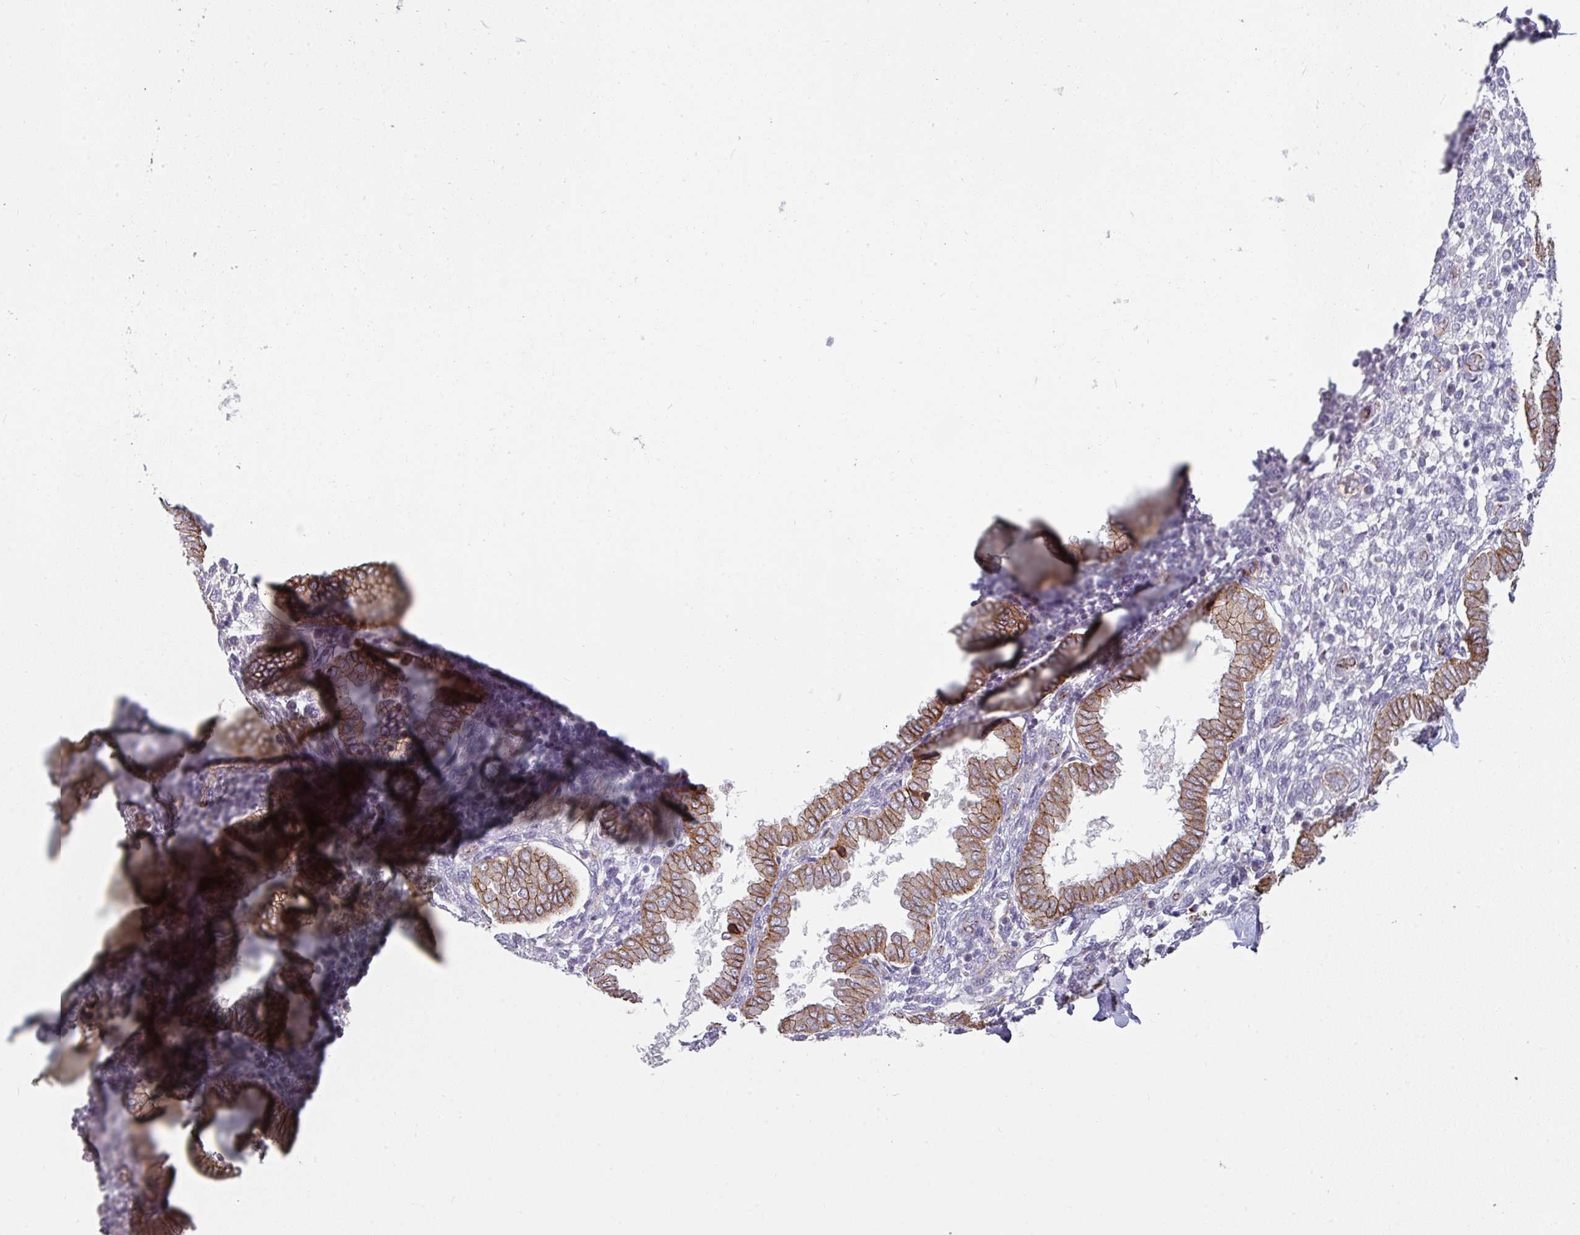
{"staining": {"intensity": "weak", "quantity": "25%-75%", "location": "cytoplasmic/membranous"}, "tissue": "endometrium", "cell_type": "Cells in endometrial stroma", "image_type": "normal", "snomed": [{"axis": "morphology", "description": "Normal tissue, NOS"}, {"axis": "topography", "description": "Endometrium"}], "caption": "High-power microscopy captured an immunohistochemistry photomicrograph of benign endometrium, revealing weak cytoplasmic/membranous positivity in about 25%-75% of cells in endometrial stroma.", "gene": "JUP", "patient": {"sex": "female", "age": 24}}